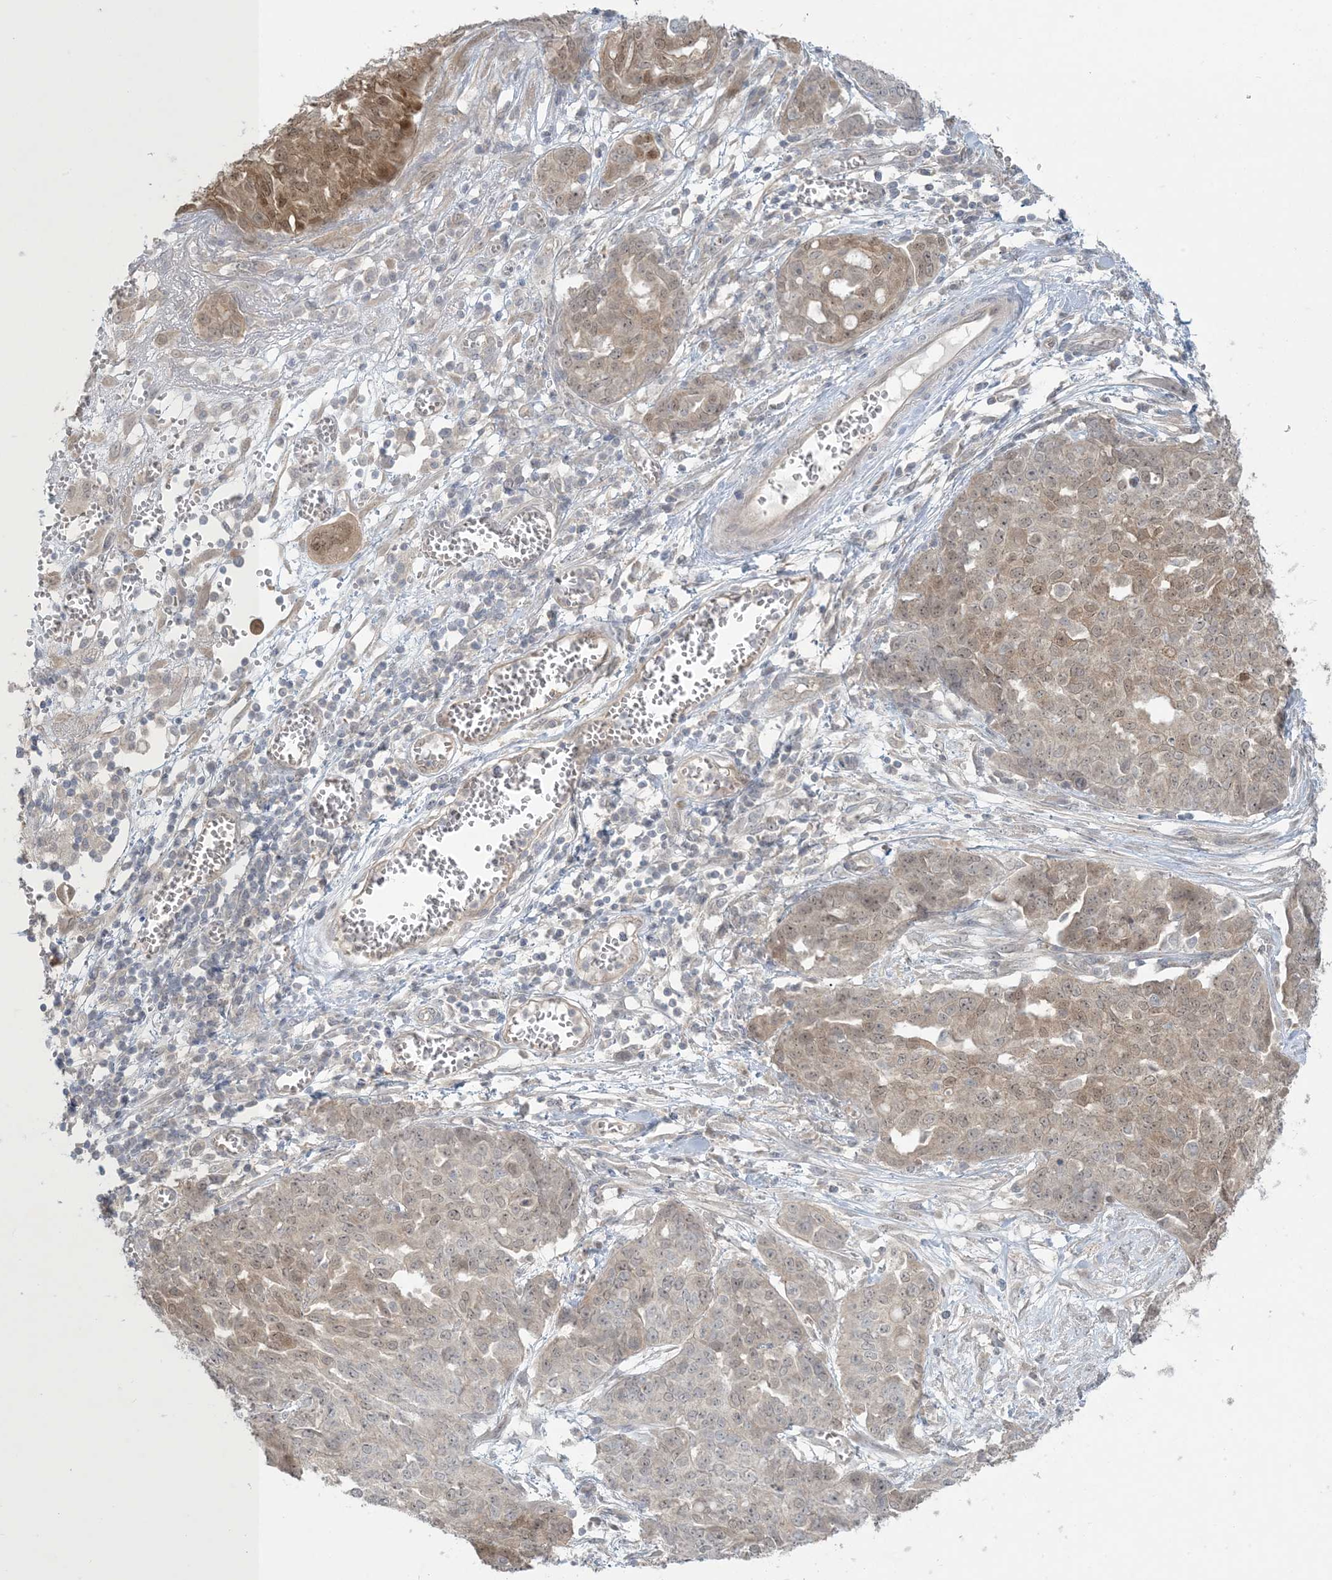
{"staining": {"intensity": "weak", "quantity": "25%-75%", "location": "cytoplasmic/membranous,nuclear"}, "tissue": "ovarian cancer", "cell_type": "Tumor cells", "image_type": "cancer", "snomed": [{"axis": "morphology", "description": "Cystadenocarcinoma, serous, NOS"}, {"axis": "topography", "description": "Soft tissue"}, {"axis": "topography", "description": "Ovary"}], "caption": "Weak cytoplasmic/membranous and nuclear expression for a protein is present in approximately 25%-75% of tumor cells of ovarian cancer (serous cystadenocarcinoma) using IHC.", "gene": "NRBP2", "patient": {"sex": "female", "age": 57}}